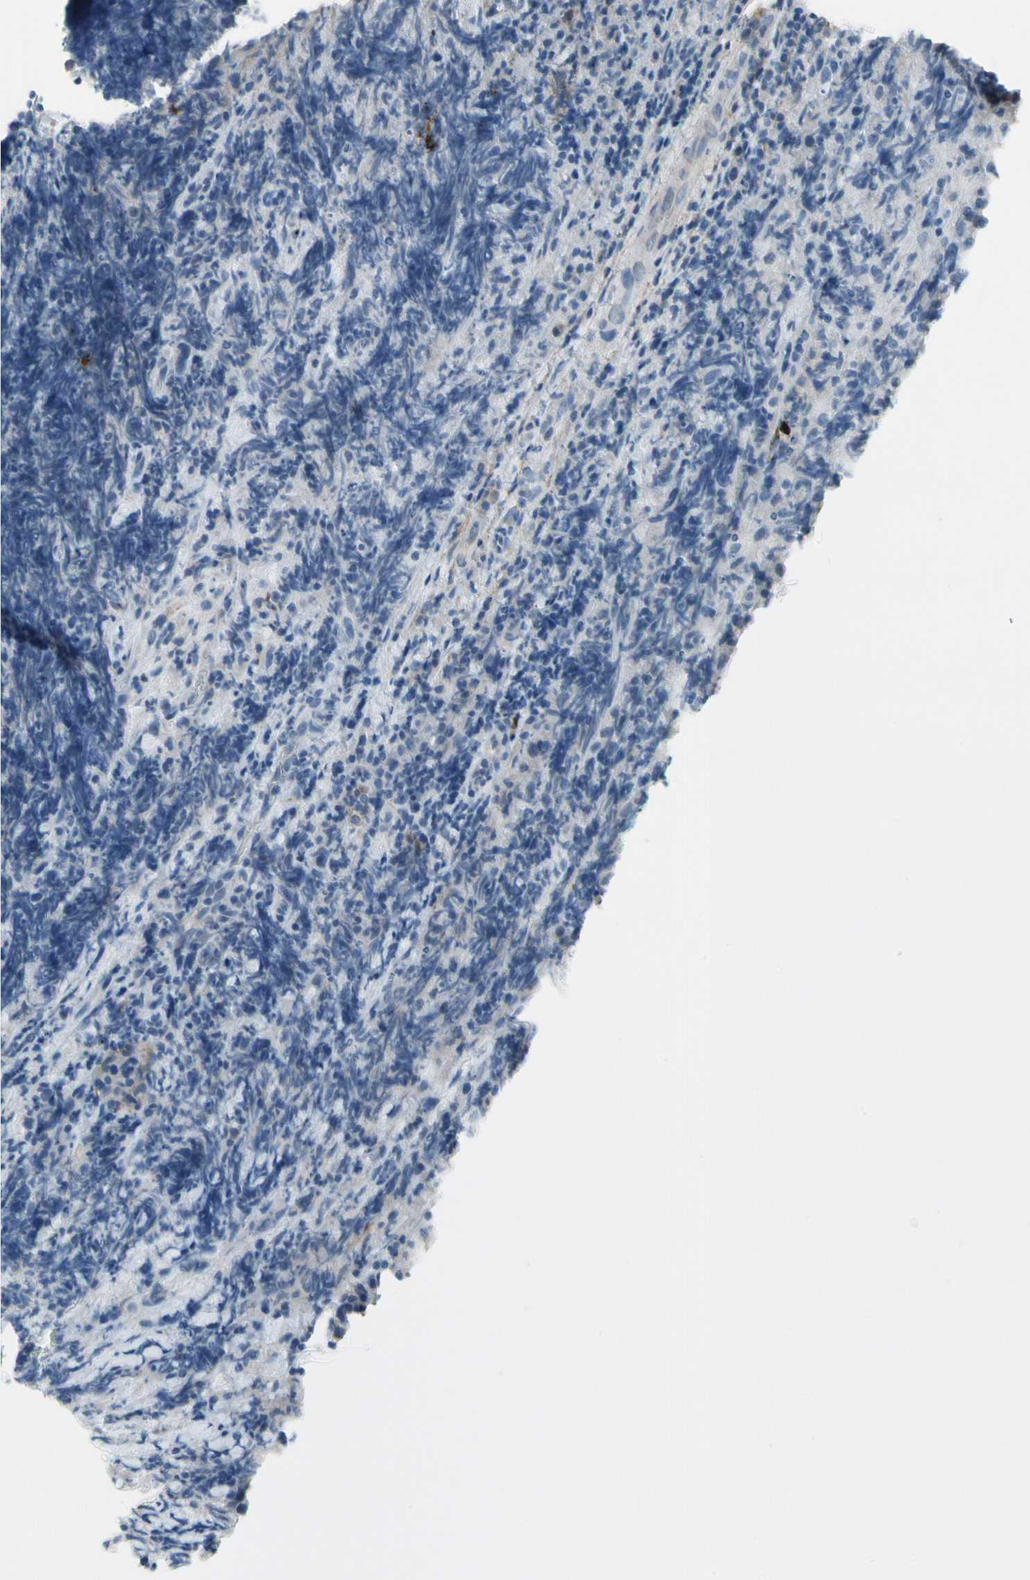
{"staining": {"intensity": "negative", "quantity": "none", "location": "none"}, "tissue": "lymphoma", "cell_type": "Tumor cells", "image_type": "cancer", "snomed": [{"axis": "morphology", "description": "Malignant lymphoma, non-Hodgkin's type, High grade"}, {"axis": "topography", "description": "Tonsil"}], "caption": "This is an immunohistochemistry micrograph of human malignant lymphoma, non-Hodgkin's type (high-grade). There is no expression in tumor cells.", "gene": "PIGR", "patient": {"sex": "female", "age": 36}}